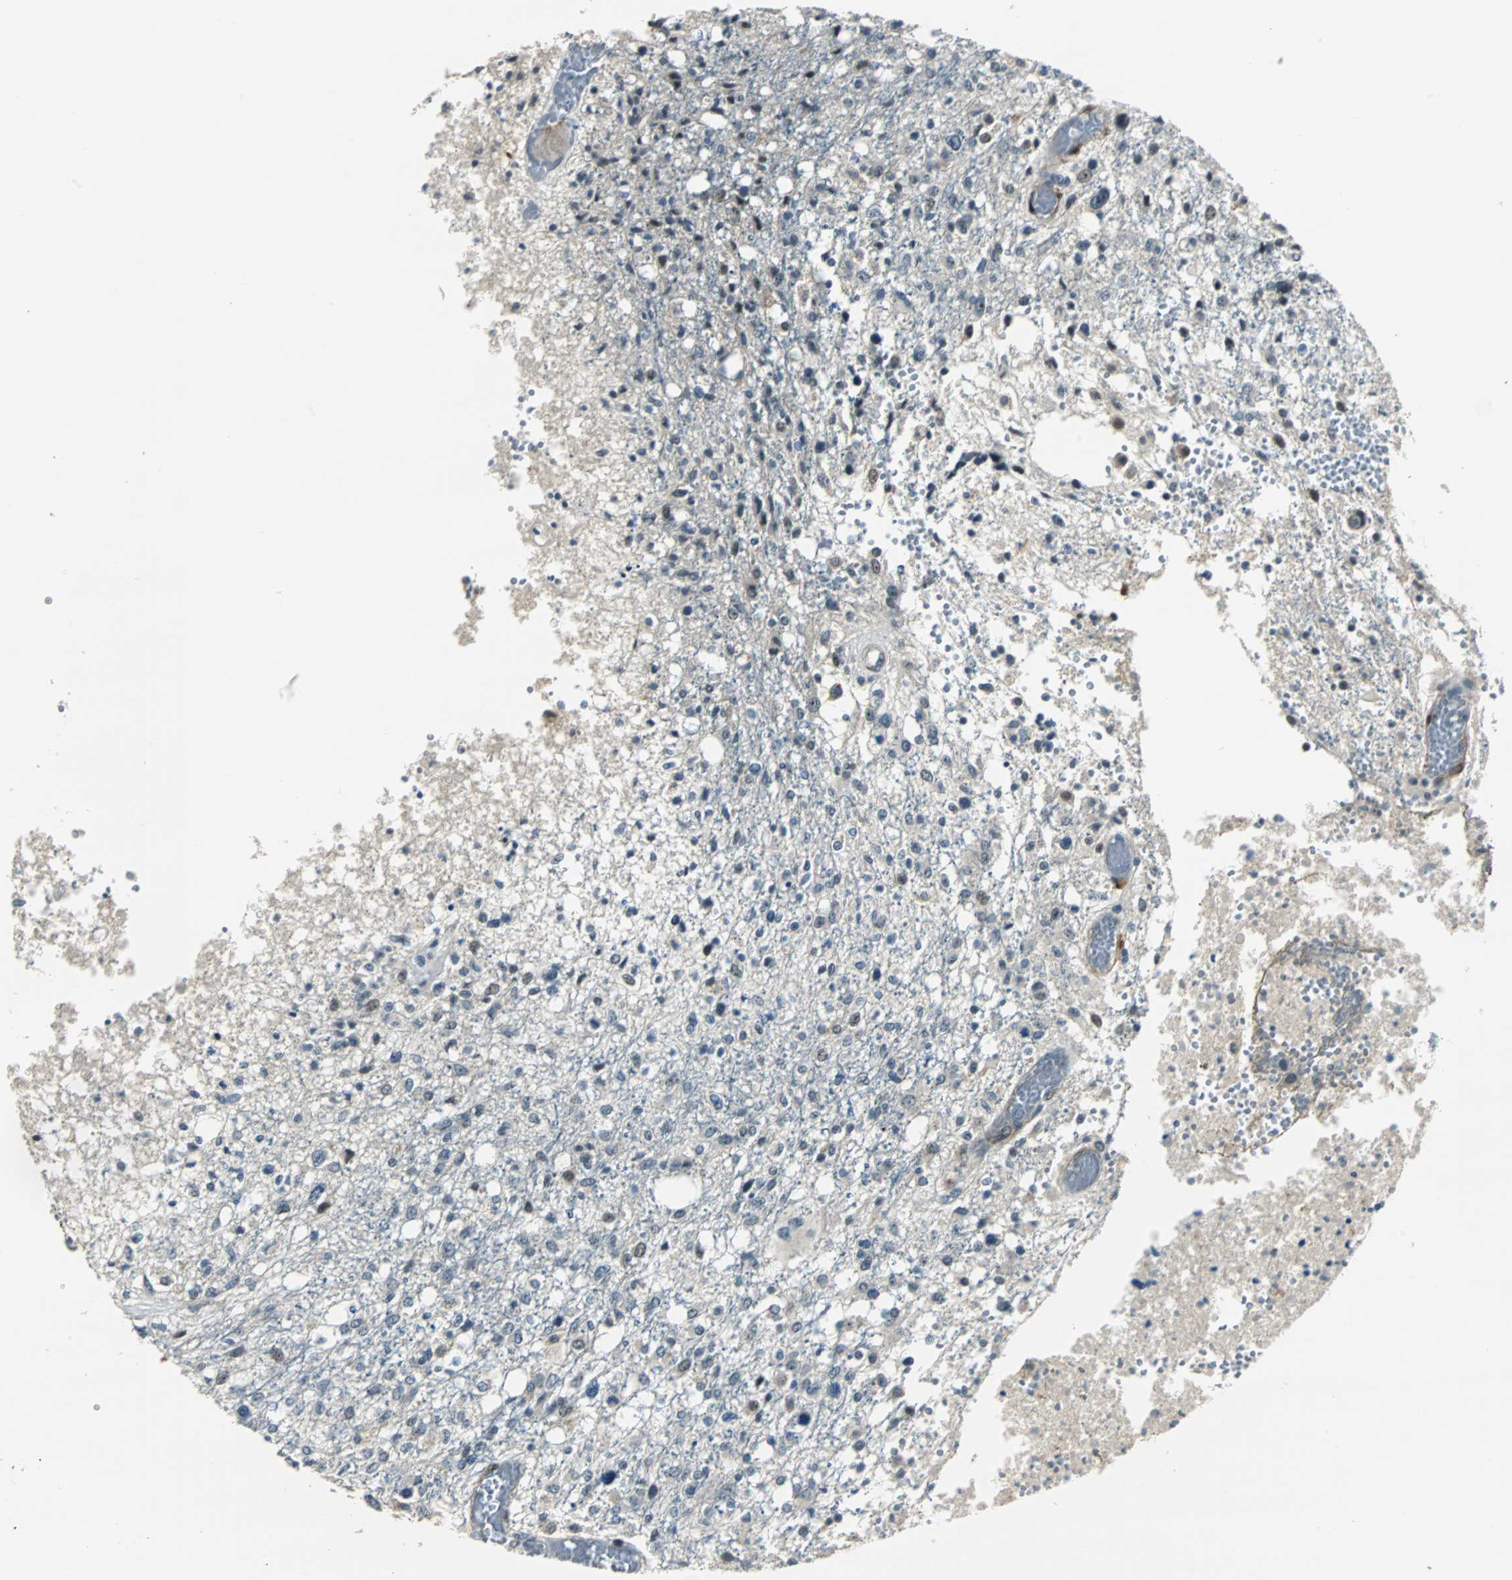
{"staining": {"intensity": "negative", "quantity": "none", "location": "none"}, "tissue": "glioma", "cell_type": "Tumor cells", "image_type": "cancer", "snomed": [{"axis": "morphology", "description": "Glioma, malignant, High grade"}, {"axis": "topography", "description": "Cerebral cortex"}], "caption": "DAB (3,3'-diaminobenzidine) immunohistochemical staining of human glioma demonstrates no significant expression in tumor cells.", "gene": "FHL2", "patient": {"sex": "male", "age": 76}}